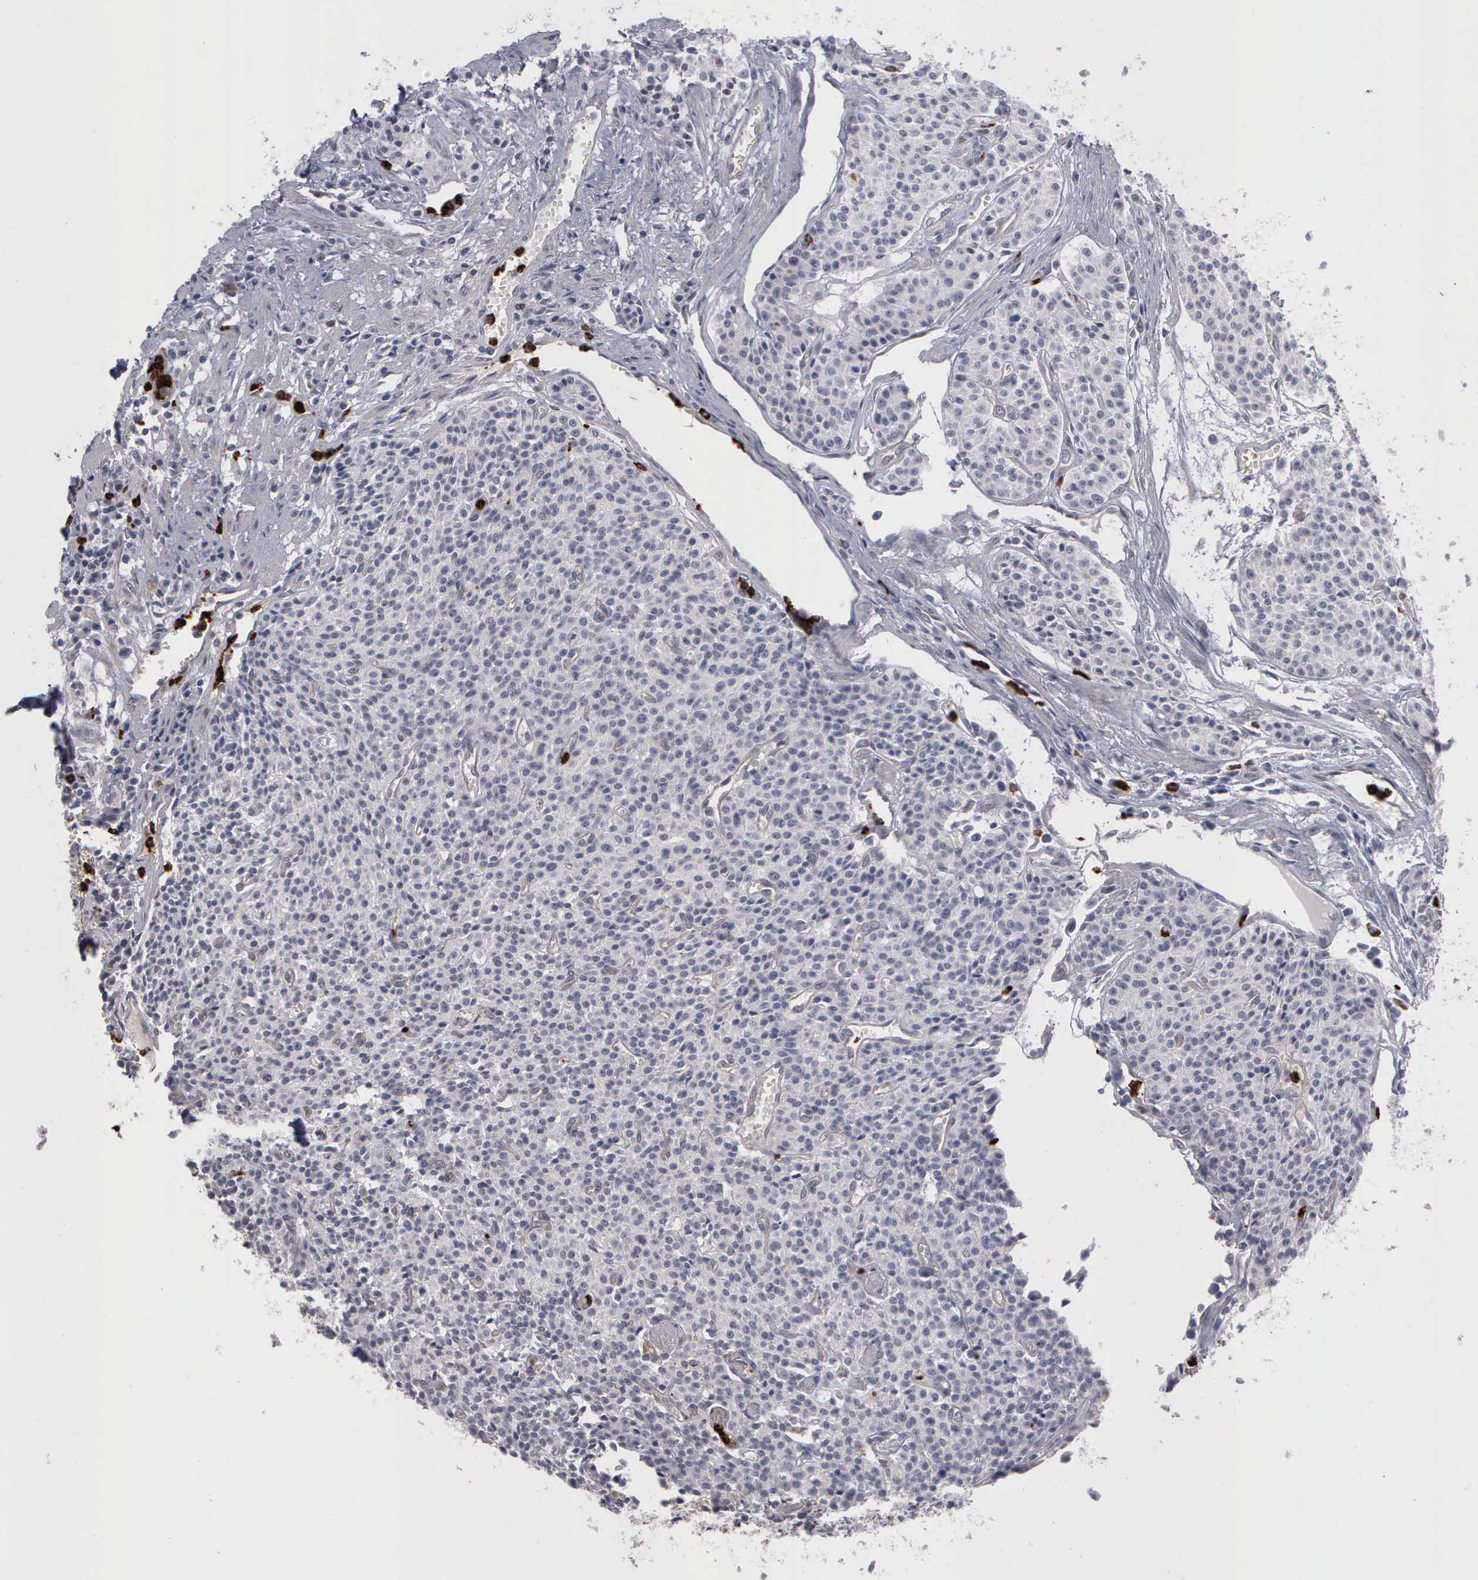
{"staining": {"intensity": "negative", "quantity": "none", "location": "none"}, "tissue": "carcinoid", "cell_type": "Tumor cells", "image_type": "cancer", "snomed": [{"axis": "morphology", "description": "Carcinoid, malignant, NOS"}, {"axis": "topography", "description": "Stomach"}], "caption": "This image is of carcinoid stained with immunohistochemistry (IHC) to label a protein in brown with the nuclei are counter-stained blue. There is no positivity in tumor cells. The staining is performed using DAB (3,3'-diaminobenzidine) brown chromogen with nuclei counter-stained in using hematoxylin.", "gene": "MMP9", "patient": {"sex": "female", "age": 76}}